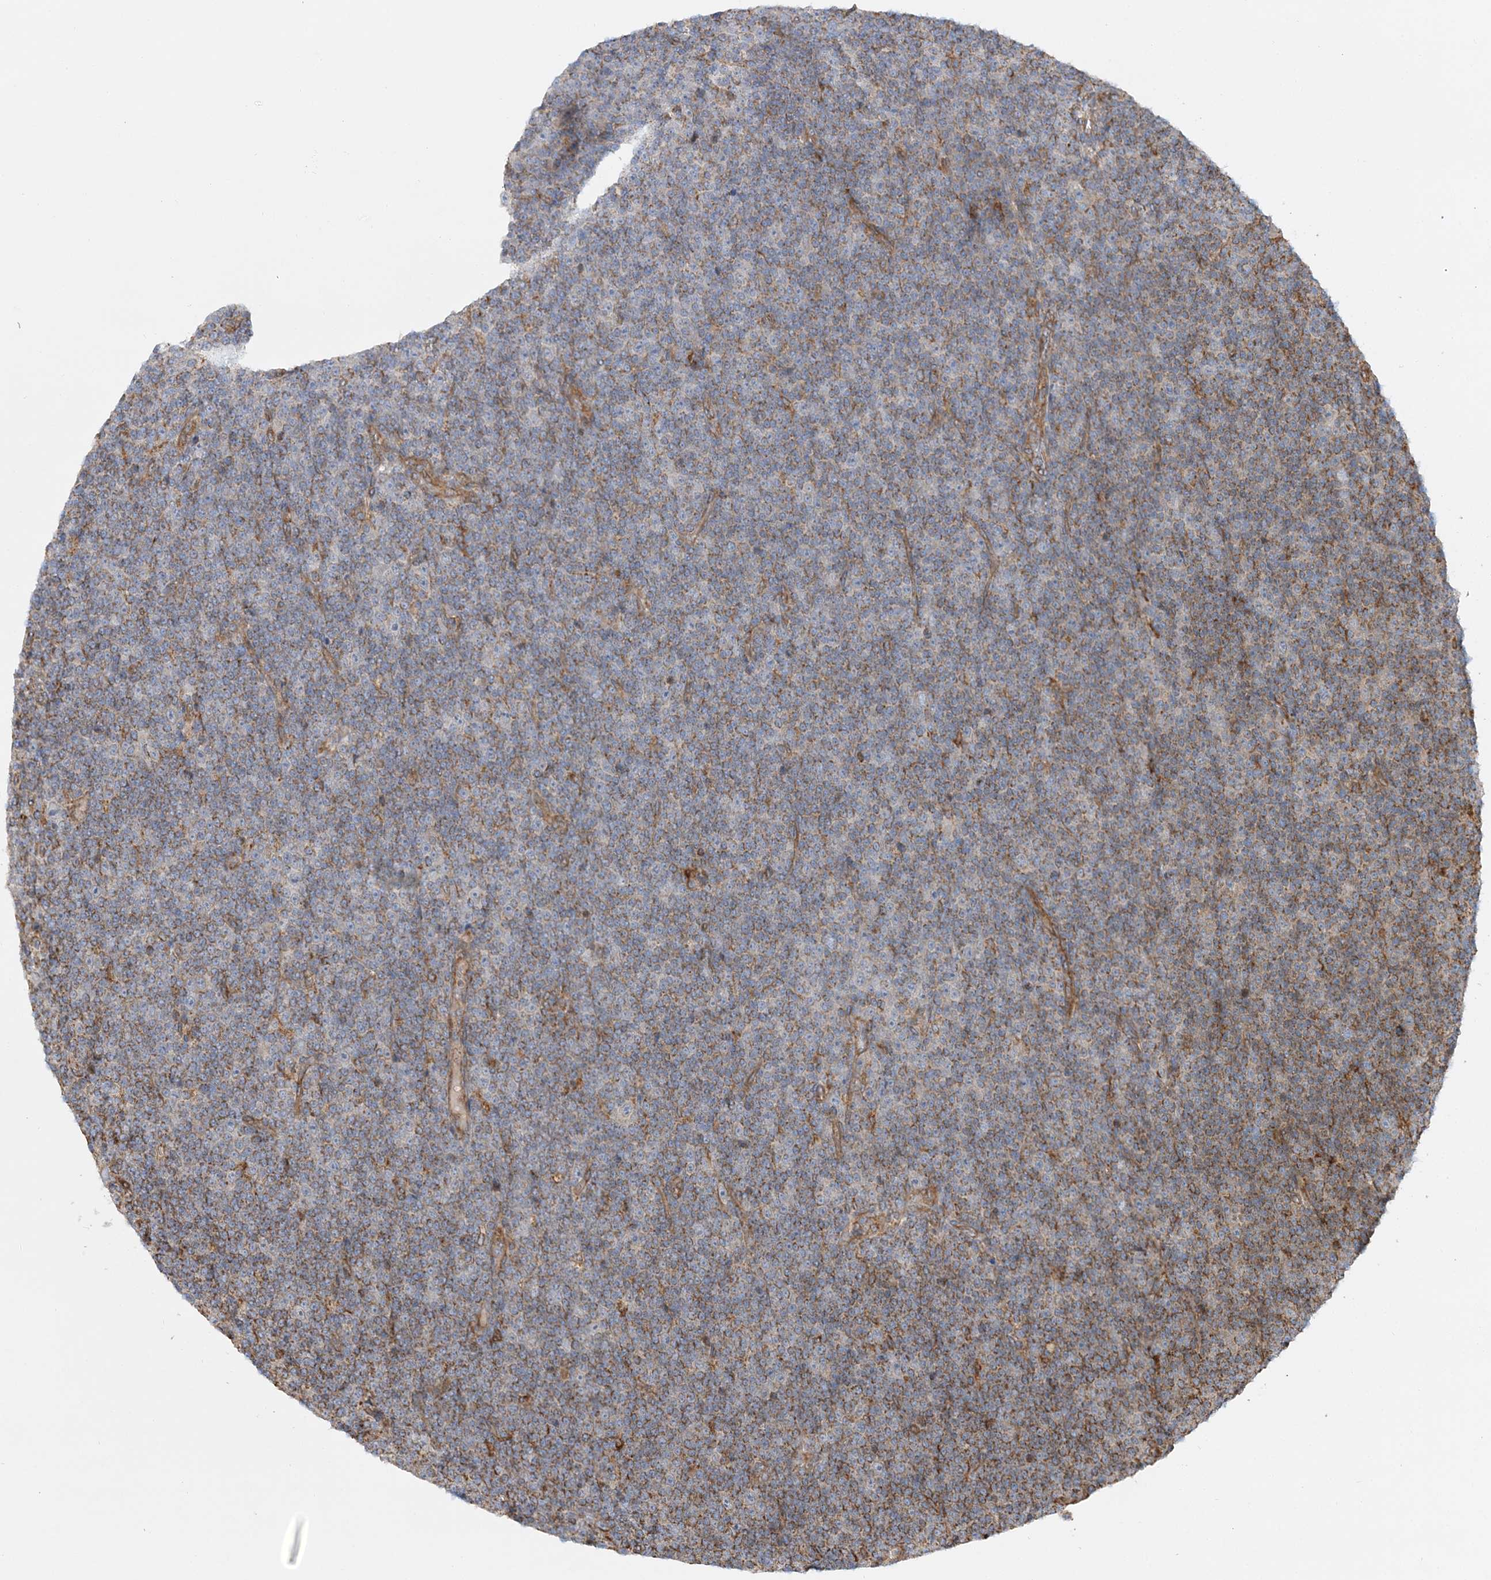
{"staining": {"intensity": "negative", "quantity": "none", "location": "none"}, "tissue": "lymphoma", "cell_type": "Tumor cells", "image_type": "cancer", "snomed": [{"axis": "morphology", "description": "Malignant lymphoma, non-Hodgkin's type, Low grade"}, {"axis": "topography", "description": "Lymph node"}], "caption": "Immunohistochemistry (IHC) of human low-grade malignant lymphoma, non-Hodgkin's type exhibits no staining in tumor cells.", "gene": "ZFYVE16", "patient": {"sex": "female", "age": 67}}